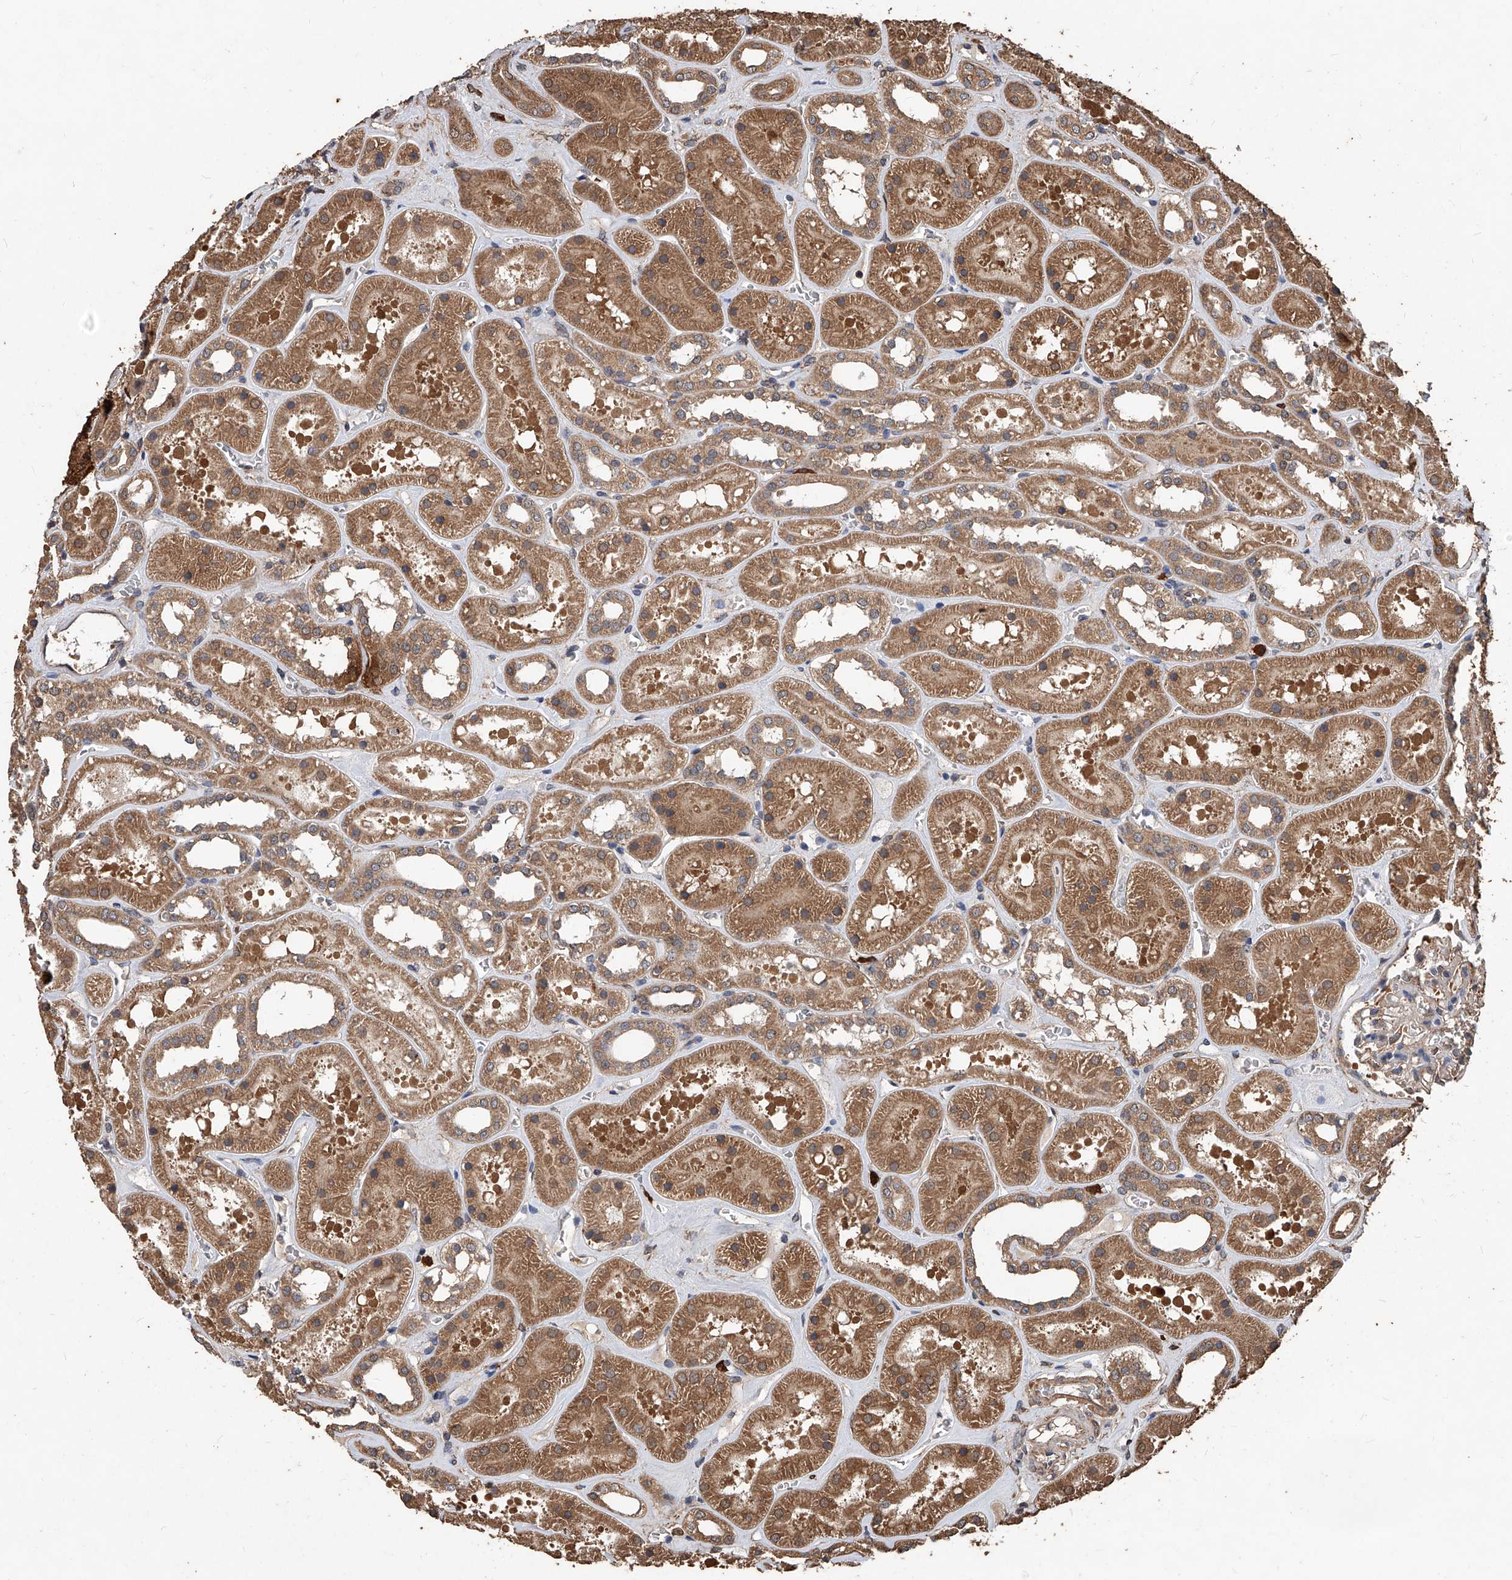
{"staining": {"intensity": "moderate", "quantity": "<25%", "location": "cytoplasmic/membranous"}, "tissue": "kidney", "cell_type": "Cells in glomeruli", "image_type": "normal", "snomed": [{"axis": "morphology", "description": "Normal tissue, NOS"}, {"axis": "topography", "description": "Kidney"}], "caption": "Immunohistochemical staining of unremarkable human kidney shows moderate cytoplasmic/membranous protein expression in approximately <25% of cells in glomeruli.", "gene": "UCP2", "patient": {"sex": "female", "age": 41}}